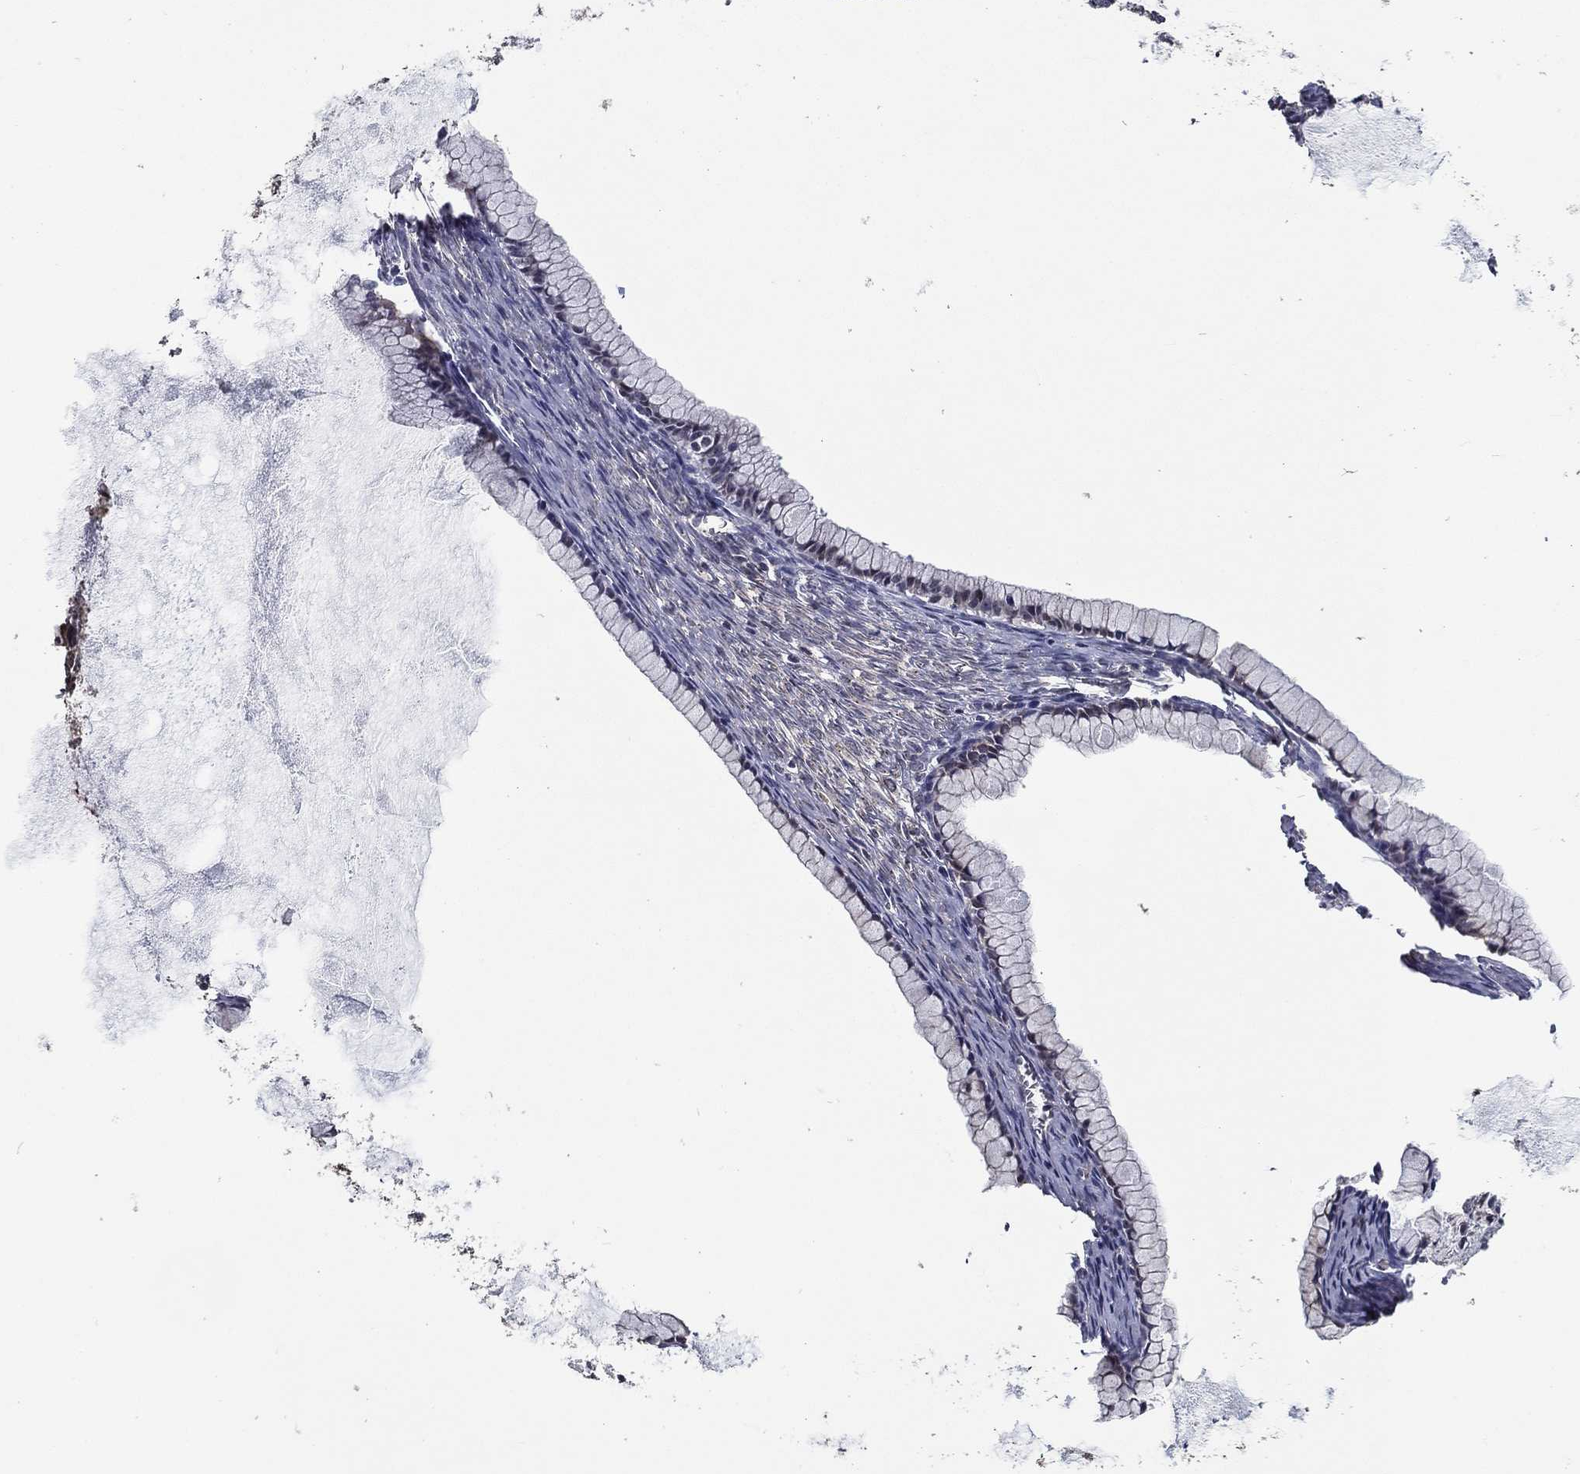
{"staining": {"intensity": "weak", "quantity": "<25%", "location": "cytoplasmic/membranous"}, "tissue": "ovarian cancer", "cell_type": "Tumor cells", "image_type": "cancer", "snomed": [{"axis": "morphology", "description": "Cystadenocarcinoma, mucinous, NOS"}, {"axis": "topography", "description": "Ovary"}], "caption": "Tumor cells are negative for protein expression in human mucinous cystadenocarcinoma (ovarian).", "gene": "PCNT", "patient": {"sex": "female", "age": 41}}